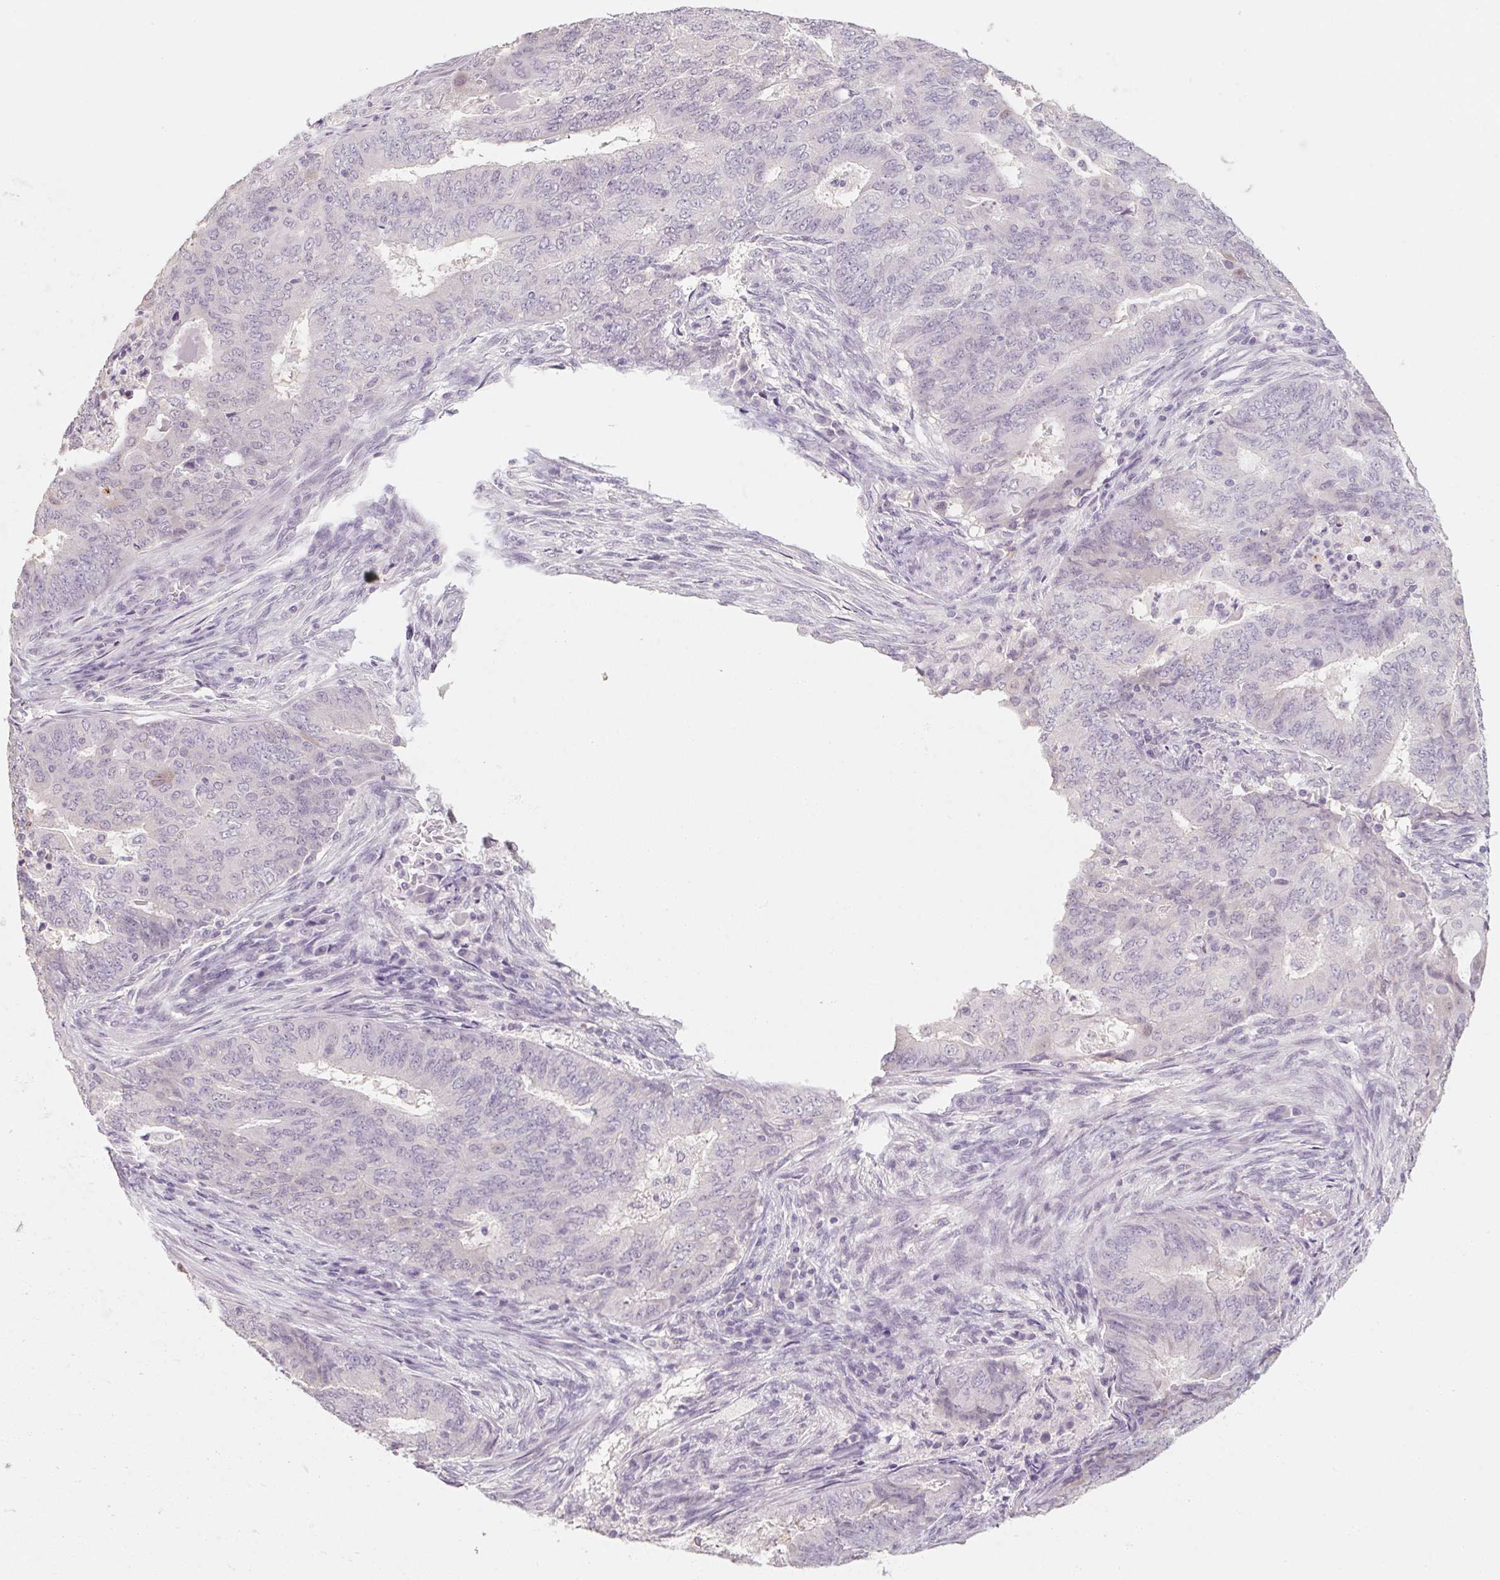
{"staining": {"intensity": "negative", "quantity": "none", "location": "none"}, "tissue": "endometrial cancer", "cell_type": "Tumor cells", "image_type": "cancer", "snomed": [{"axis": "morphology", "description": "Adenocarcinoma, NOS"}, {"axis": "topography", "description": "Endometrium"}], "caption": "Tumor cells are negative for brown protein staining in endometrial cancer (adenocarcinoma).", "gene": "CAPZA3", "patient": {"sex": "female", "age": 62}}